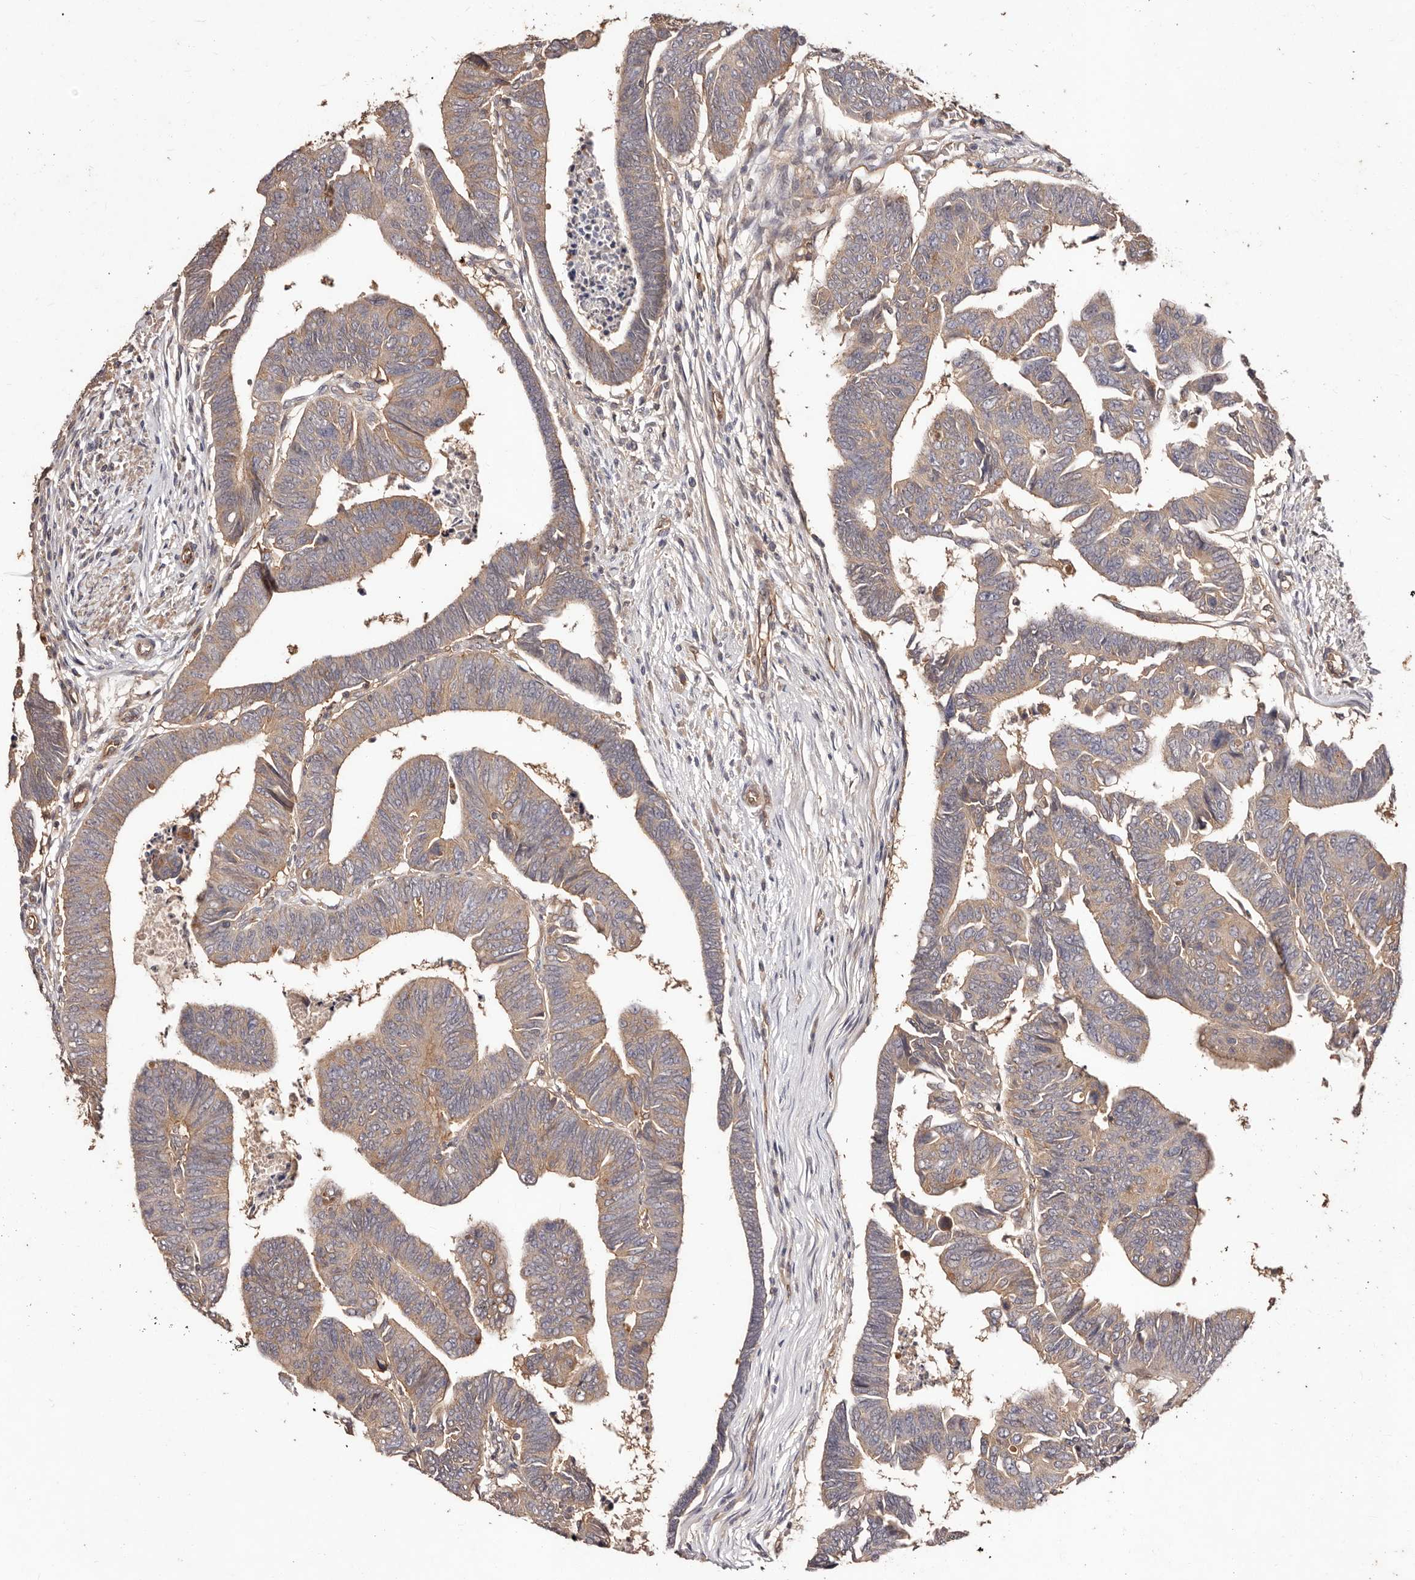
{"staining": {"intensity": "weak", "quantity": ">75%", "location": "cytoplasmic/membranous"}, "tissue": "colorectal cancer", "cell_type": "Tumor cells", "image_type": "cancer", "snomed": [{"axis": "morphology", "description": "Adenocarcinoma, NOS"}, {"axis": "topography", "description": "Rectum"}], "caption": "A brown stain shows weak cytoplasmic/membranous staining of a protein in colorectal cancer tumor cells.", "gene": "CCL14", "patient": {"sex": "female", "age": 65}}